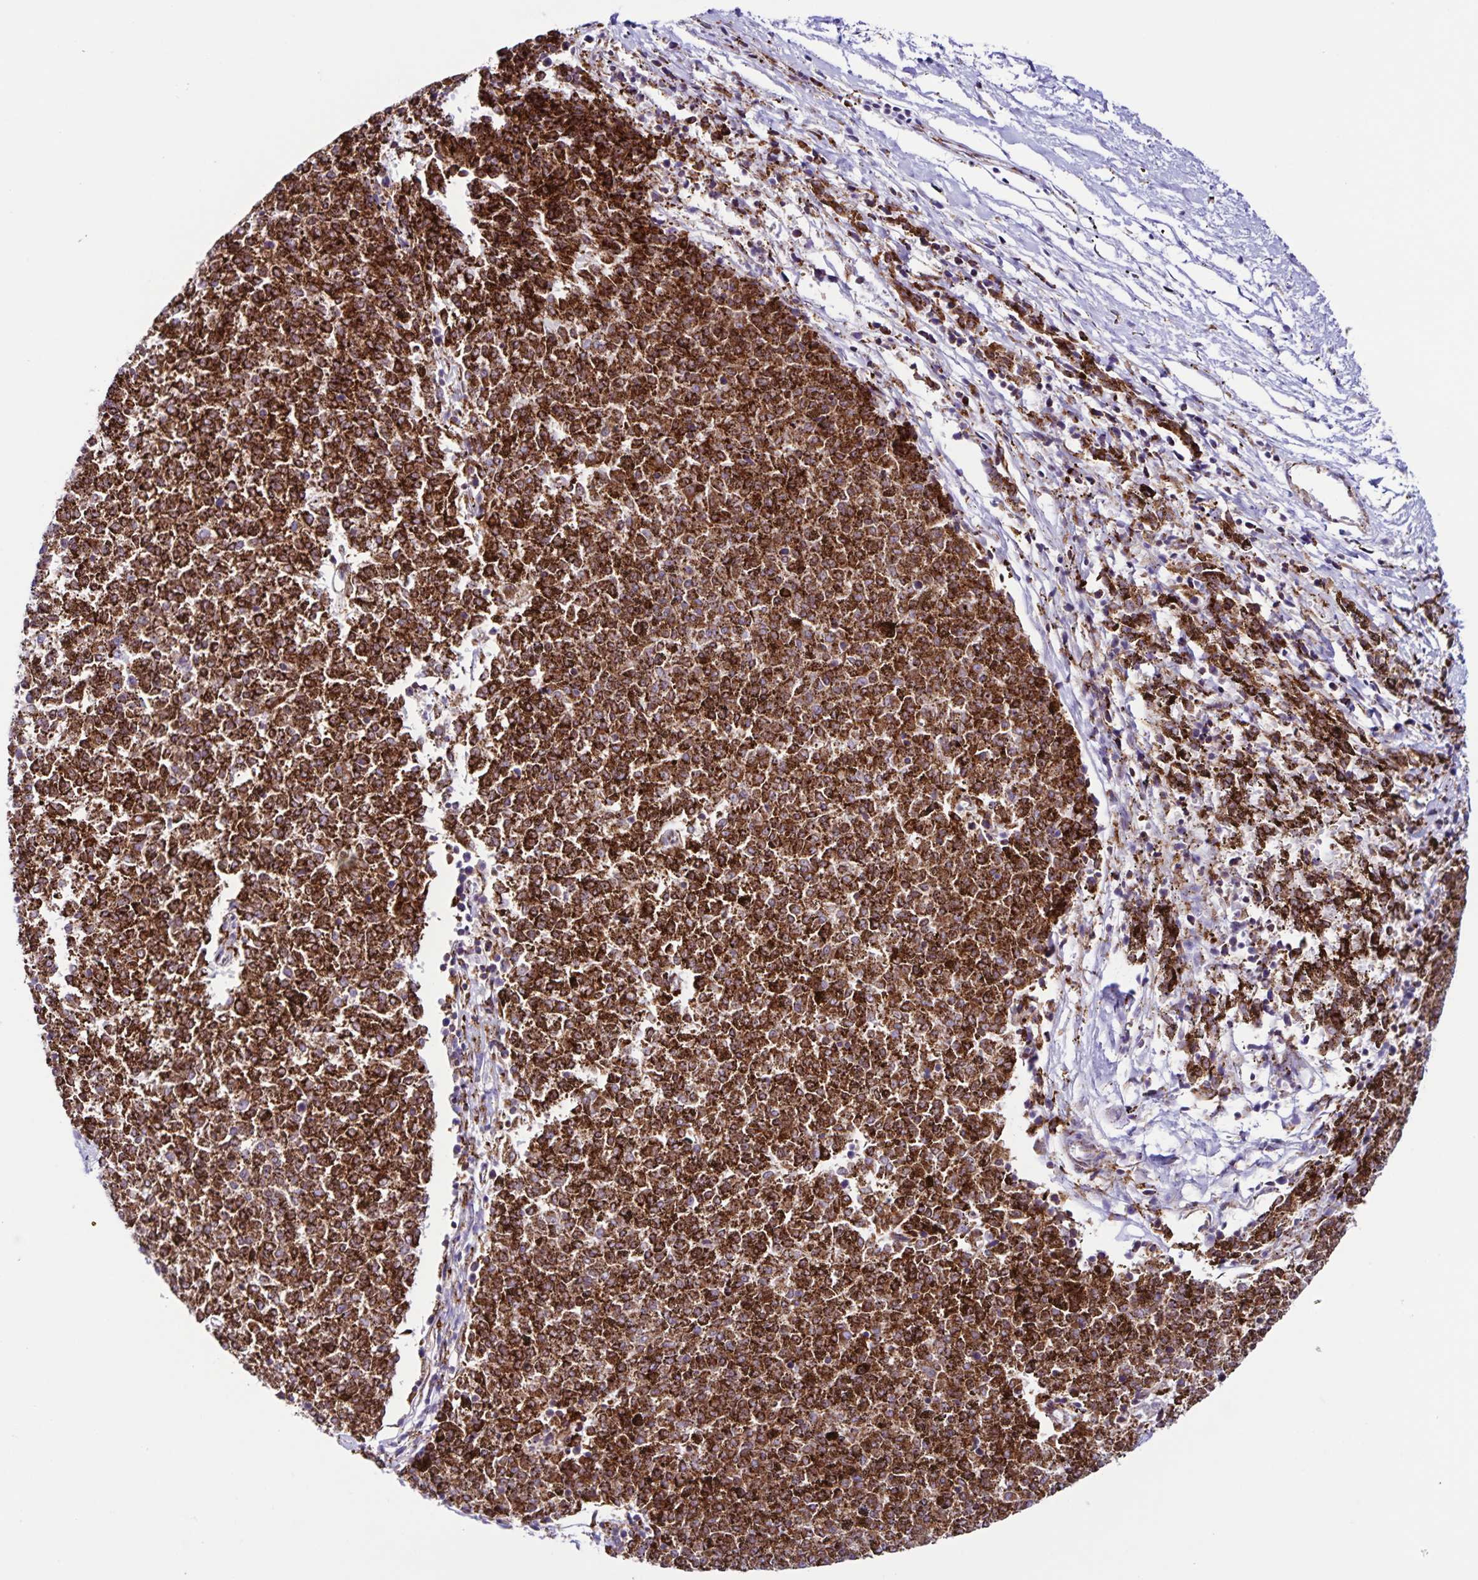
{"staining": {"intensity": "strong", "quantity": ">75%", "location": "cytoplasmic/membranous"}, "tissue": "melanoma", "cell_type": "Tumor cells", "image_type": "cancer", "snomed": [{"axis": "morphology", "description": "Malignant melanoma, NOS"}, {"axis": "topography", "description": "Skin"}], "caption": "Melanoma stained with a brown dye shows strong cytoplasmic/membranous positive expression in about >75% of tumor cells.", "gene": "OSBPL5", "patient": {"sex": "female", "age": 72}}